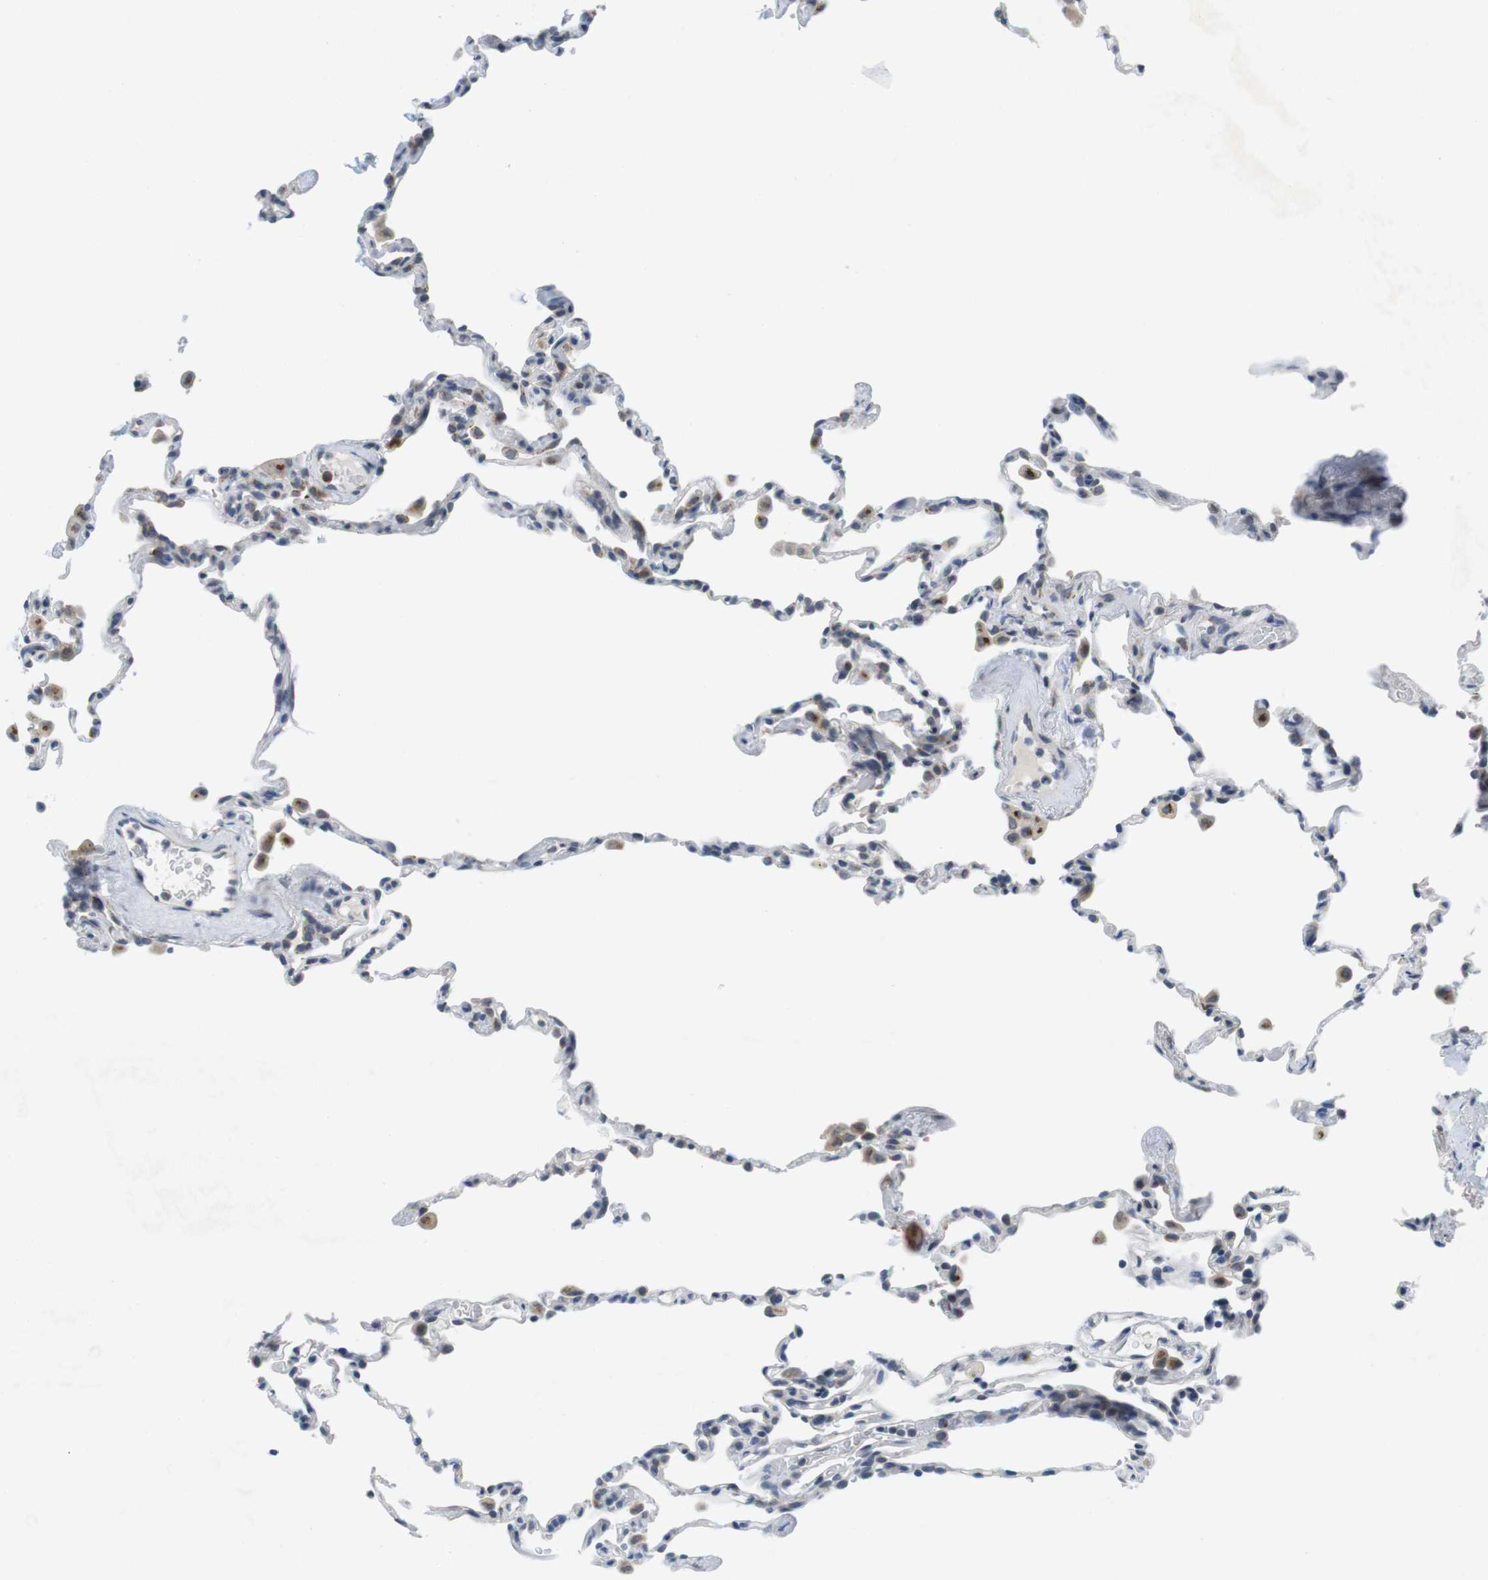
{"staining": {"intensity": "moderate", "quantity": "<25%", "location": "cytoplasmic/membranous"}, "tissue": "lung", "cell_type": "Alveolar cells", "image_type": "normal", "snomed": [{"axis": "morphology", "description": "Normal tissue, NOS"}, {"axis": "topography", "description": "Lung"}], "caption": "Lung stained for a protein displays moderate cytoplasmic/membranous positivity in alveolar cells.", "gene": "ERGIC3", "patient": {"sex": "male", "age": 59}}